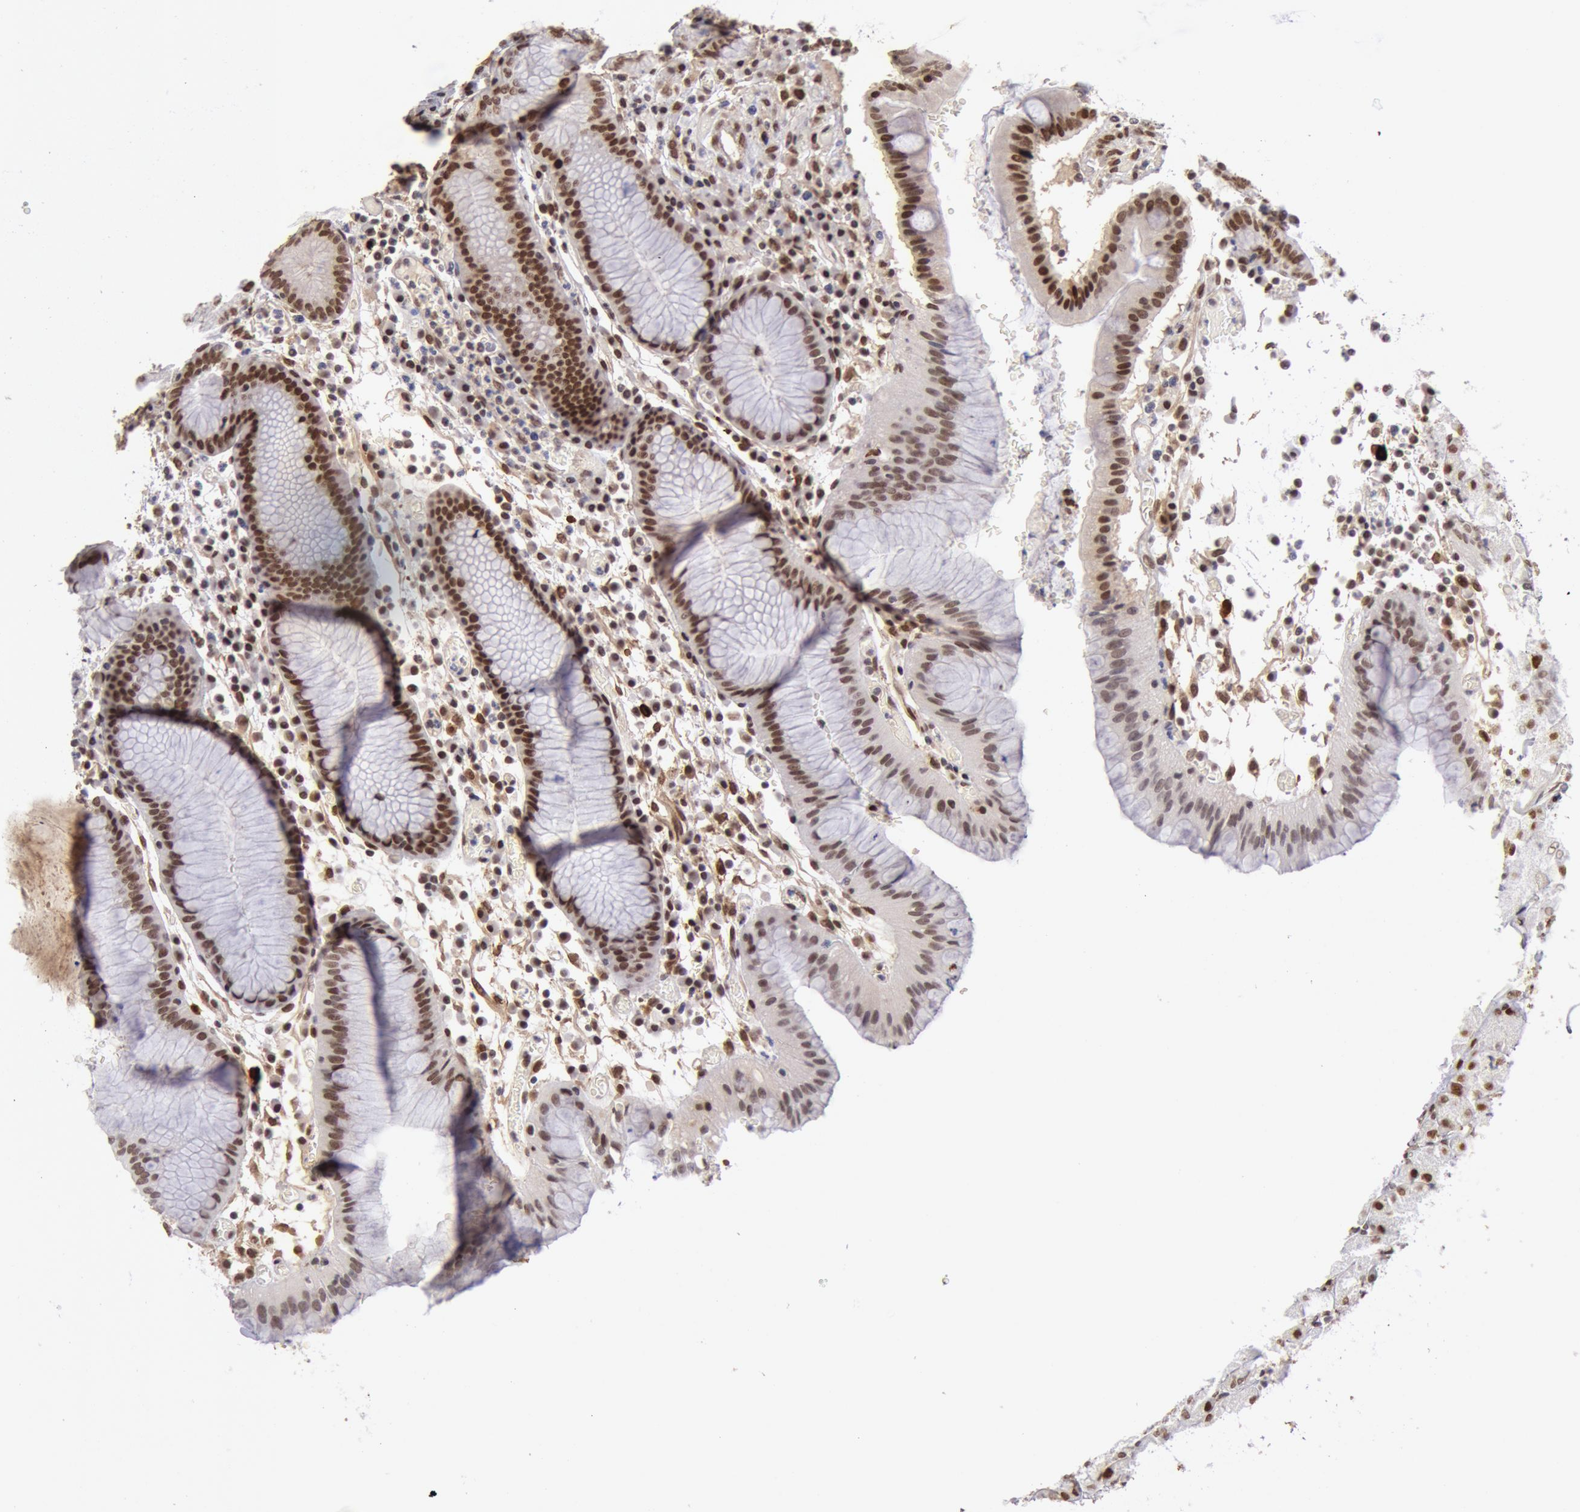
{"staining": {"intensity": "moderate", "quantity": "25%-75%", "location": "nuclear"}, "tissue": "stomach", "cell_type": "Glandular cells", "image_type": "normal", "snomed": [{"axis": "morphology", "description": "Normal tissue, NOS"}, {"axis": "topography", "description": "Stomach, lower"}], "caption": "Glandular cells display moderate nuclear expression in about 25%-75% of cells in normal stomach.", "gene": "CDKN2B", "patient": {"sex": "female", "age": 73}}